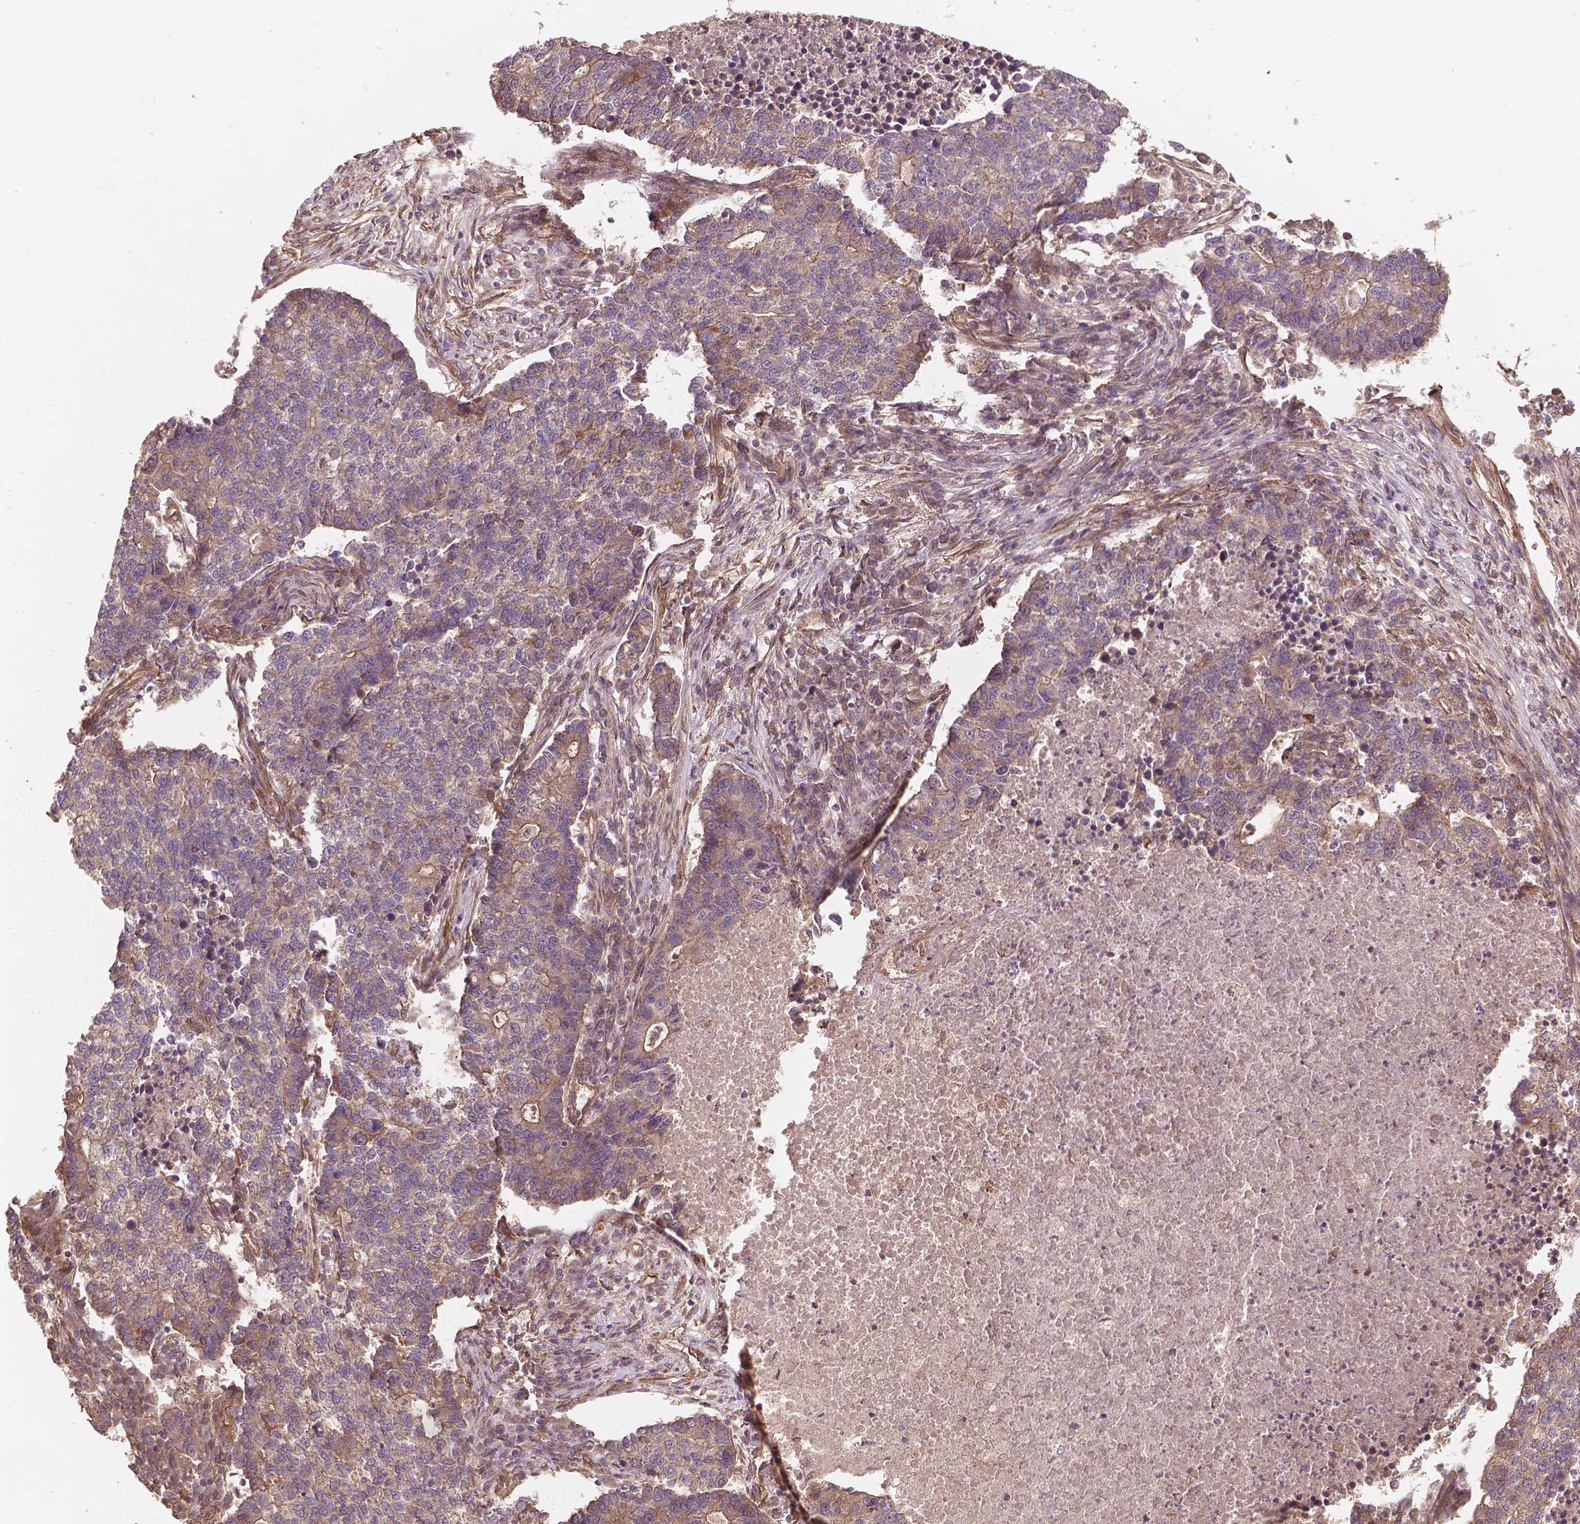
{"staining": {"intensity": "weak", "quantity": "<25%", "location": "cytoplasmic/membranous"}, "tissue": "lung cancer", "cell_type": "Tumor cells", "image_type": "cancer", "snomed": [{"axis": "morphology", "description": "Adenocarcinoma, NOS"}, {"axis": "topography", "description": "Lung"}], "caption": "An image of lung cancer stained for a protein displays no brown staining in tumor cells.", "gene": "UBXN2A", "patient": {"sex": "male", "age": 57}}